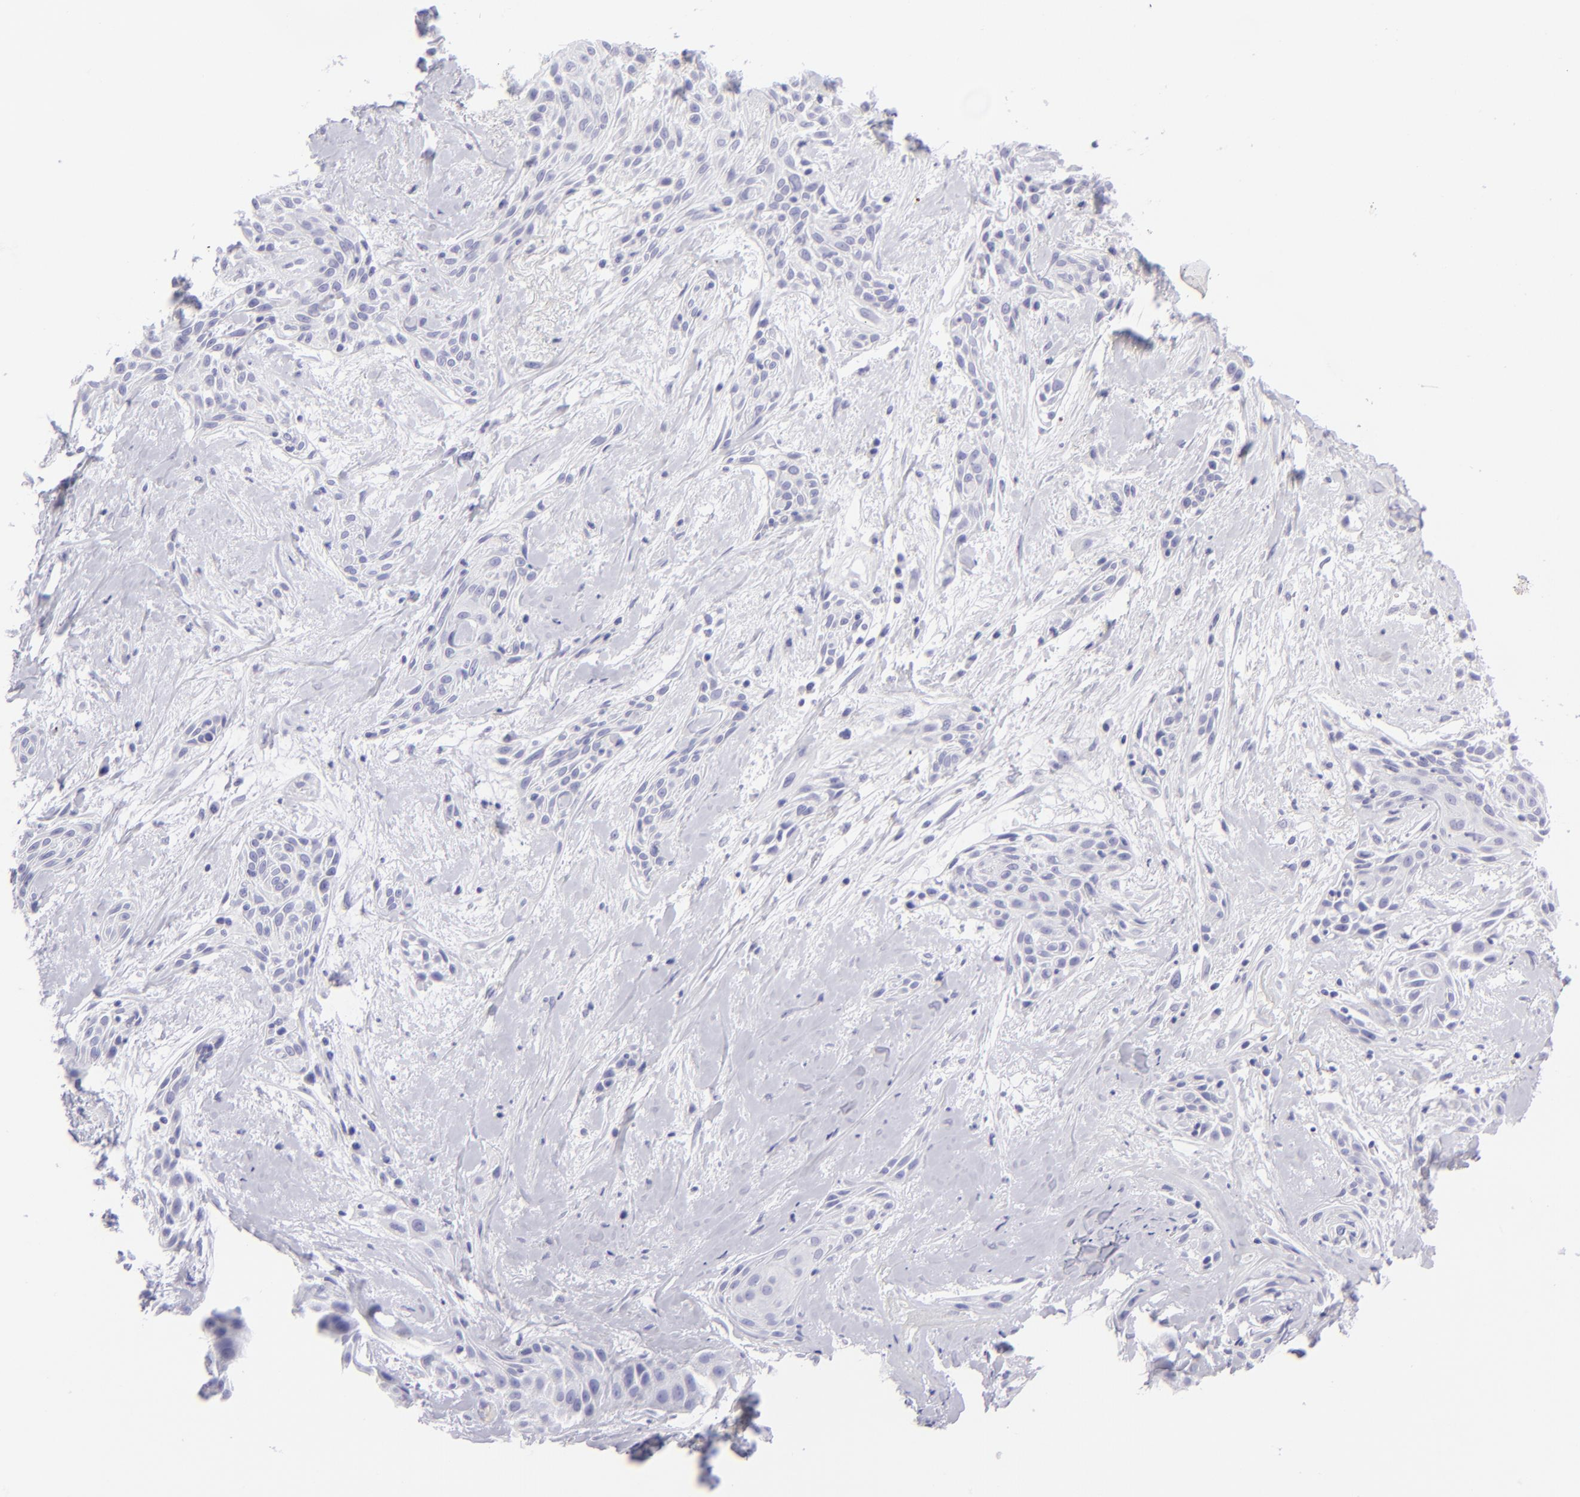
{"staining": {"intensity": "negative", "quantity": "none", "location": "none"}, "tissue": "skin cancer", "cell_type": "Tumor cells", "image_type": "cancer", "snomed": [{"axis": "morphology", "description": "Squamous cell carcinoma, NOS"}, {"axis": "topography", "description": "Skin"}, {"axis": "topography", "description": "Anal"}], "caption": "This image is of skin squamous cell carcinoma stained with immunohistochemistry (IHC) to label a protein in brown with the nuclei are counter-stained blue. There is no expression in tumor cells. (DAB IHC, high magnification).", "gene": "SLC1A3", "patient": {"sex": "male", "age": 64}}